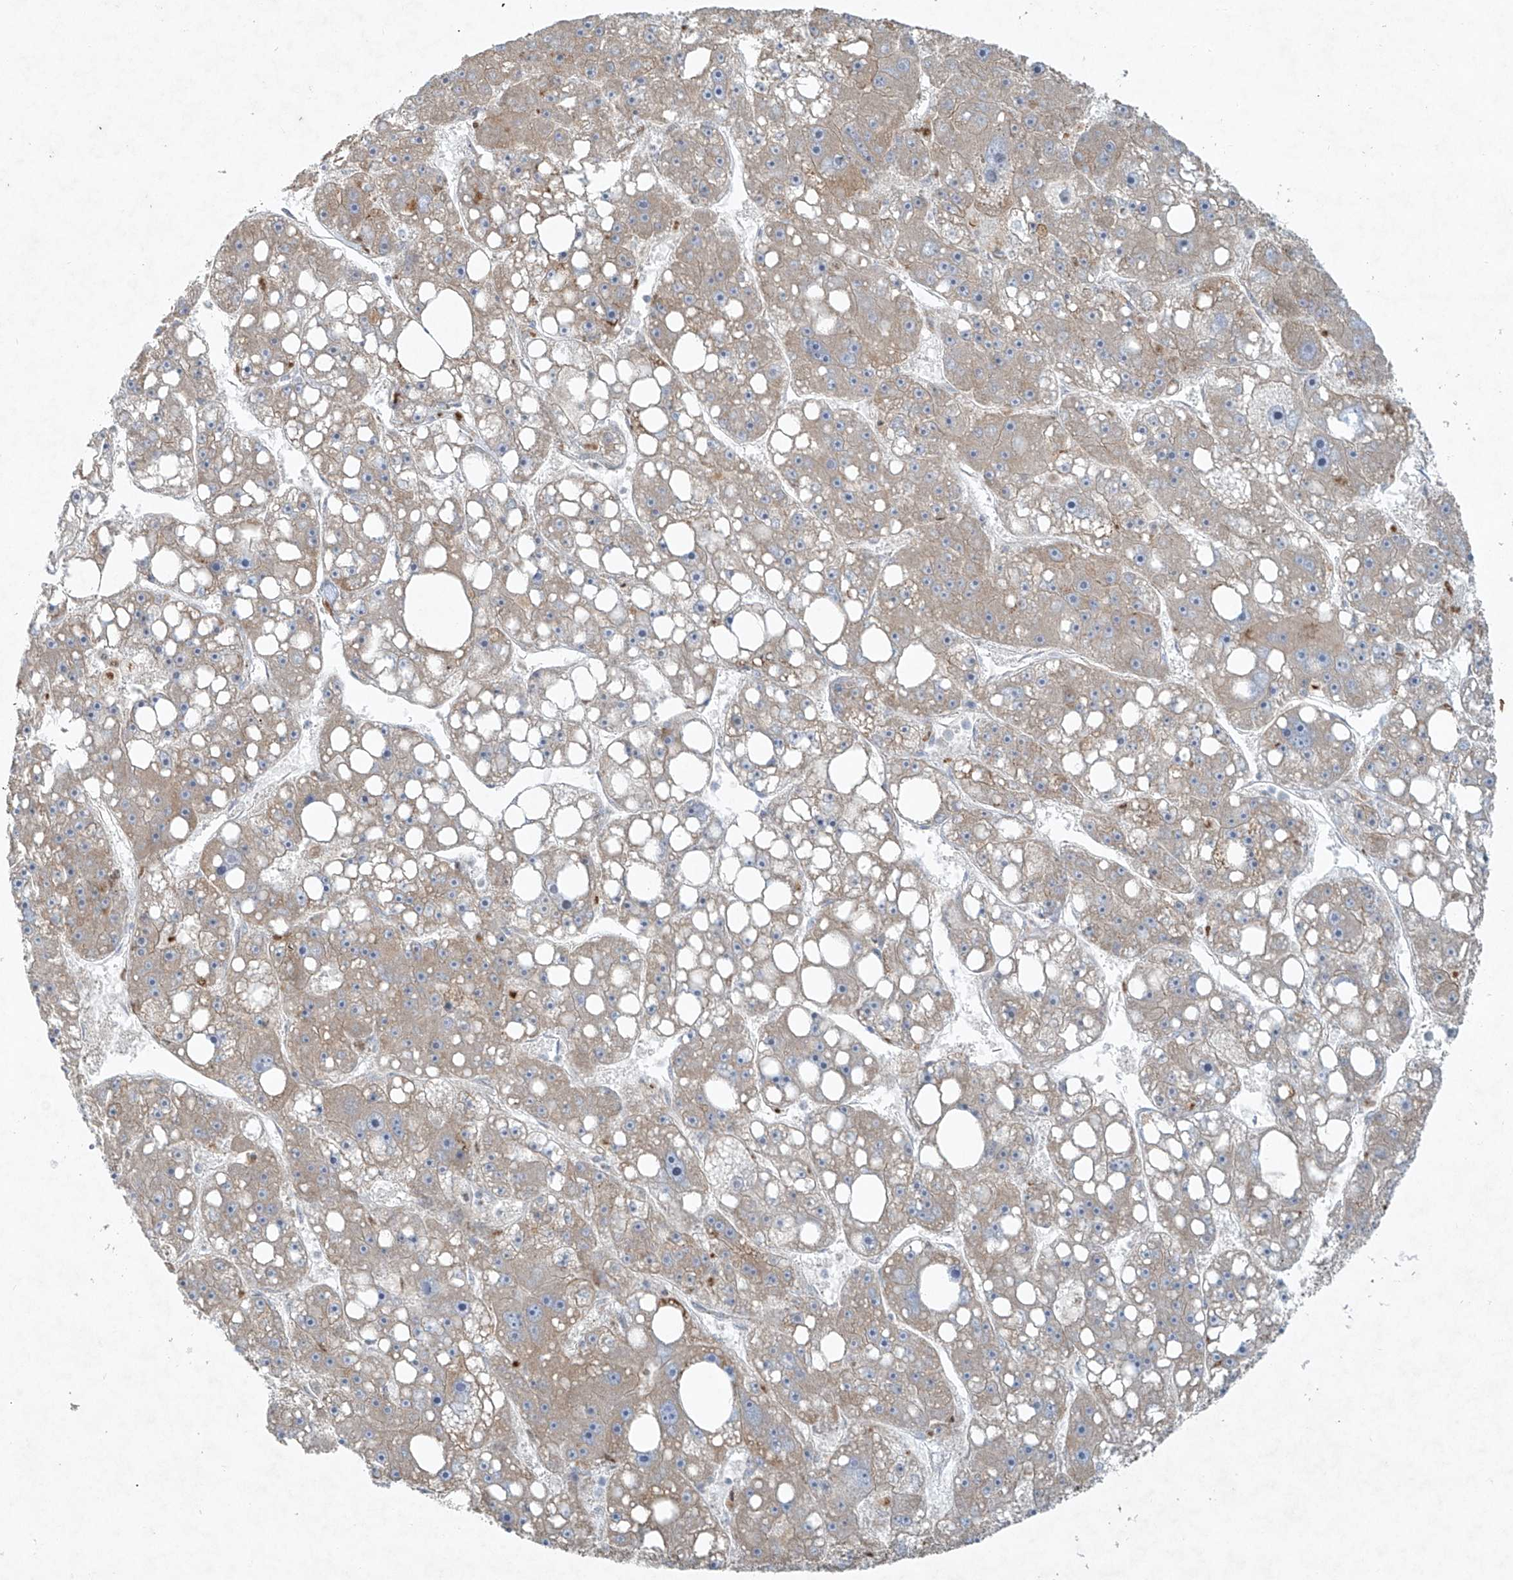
{"staining": {"intensity": "weak", "quantity": ">75%", "location": "cytoplasmic/membranous"}, "tissue": "liver cancer", "cell_type": "Tumor cells", "image_type": "cancer", "snomed": [{"axis": "morphology", "description": "Carcinoma, Hepatocellular, NOS"}, {"axis": "topography", "description": "Liver"}], "caption": "Immunohistochemical staining of liver cancer displays low levels of weak cytoplasmic/membranous protein positivity in approximately >75% of tumor cells.", "gene": "TUBE1", "patient": {"sex": "female", "age": 61}}